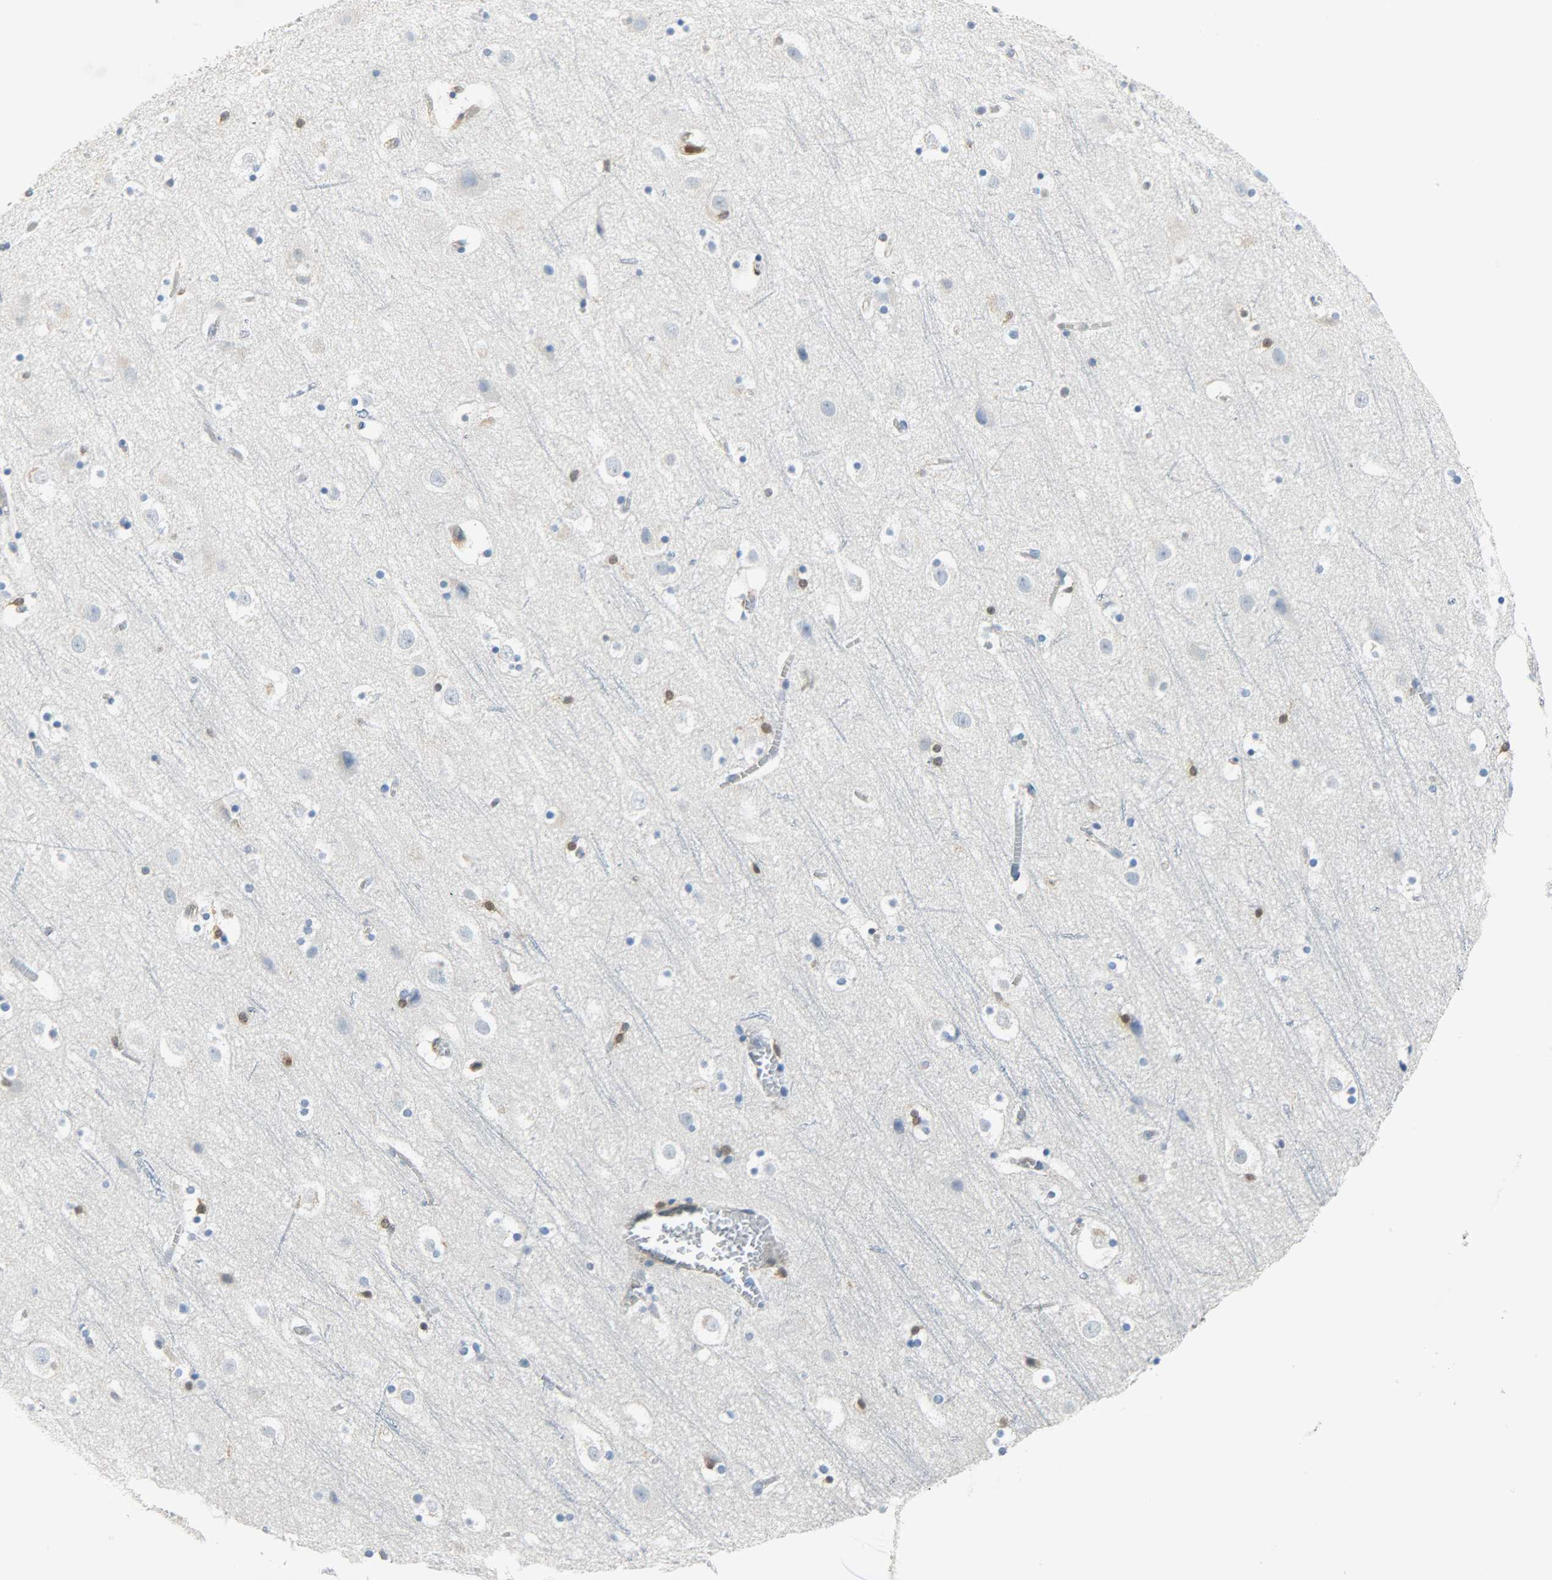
{"staining": {"intensity": "weak", "quantity": "25%-75%", "location": "cytoplasmic/membranous"}, "tissue": "cerebral cortex", "cell_type": "Endothelial cells", "image_type": "normal", "snomed": [{"axis": "morphology", "description": "Normal tissue, NOS"}, {"axis": "topography", "description": "Cerebral cortex"}], "caption": "Protein analysis of normal cerebral cortex reveals weak cytoplasmic/membranous positivity in about 25%-75% of endothelial cells.", "gene": "EIF4EBP1", "patient": {"sex": "male", "age": 45}}